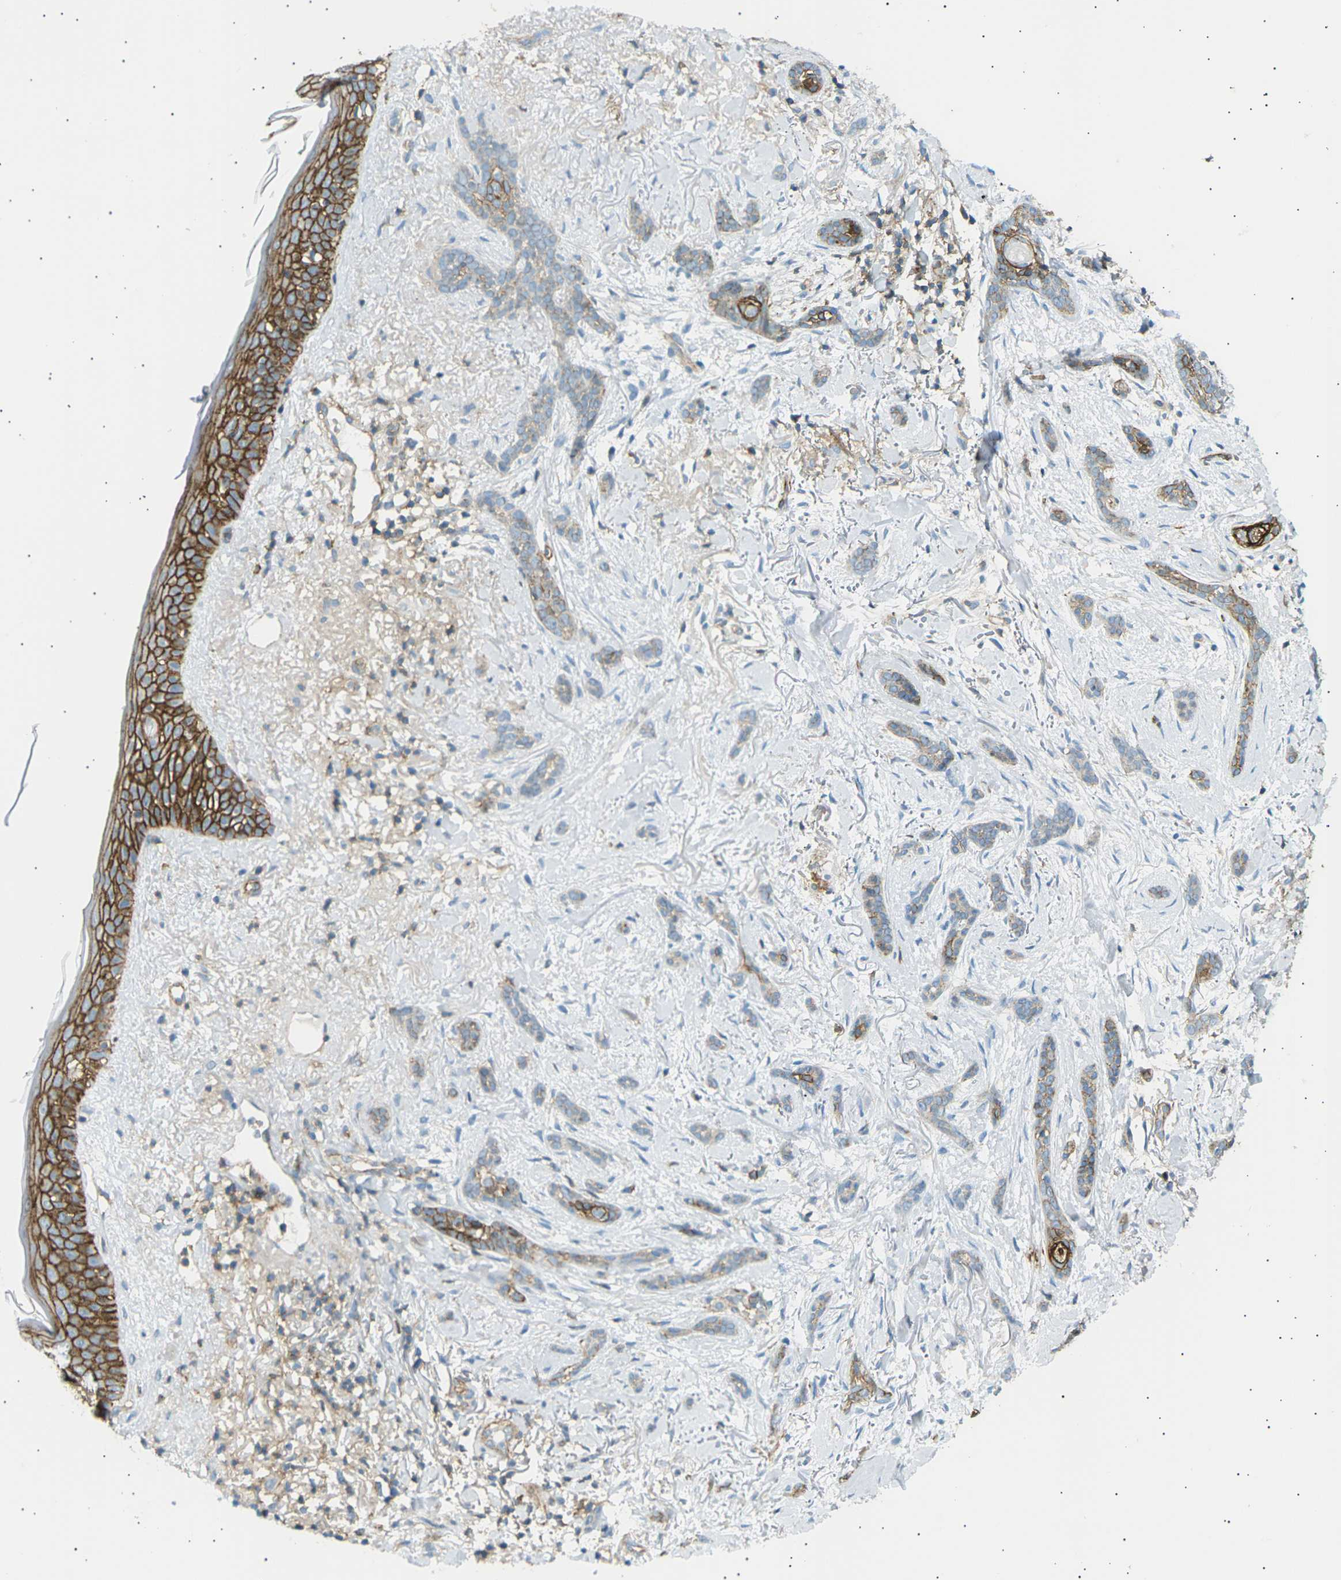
{"staining": {"intensity": "strong", "quantity": "25%-75%", "location": "cytoplasmic/membranous"}, "tissue": "skin cancer", "cell_type": "Tumor cells", "image_type": "cancer", "snomed": [{"axis": "morphology", "description": "Basal cell carcinoma"}, {"axis": "morphology", "description": "Adnexal tumor, benign"}, {"axis": "topography", "description": "Skin"}], "caption": "Human skin cancer stained with a brown dye demonstrates strong cytoplasmic/membranous positive staining in approximately 25%-75% of tumor cells.", "gene": "ATP2B4", "patient": {"sex": "female", "age": 42}}